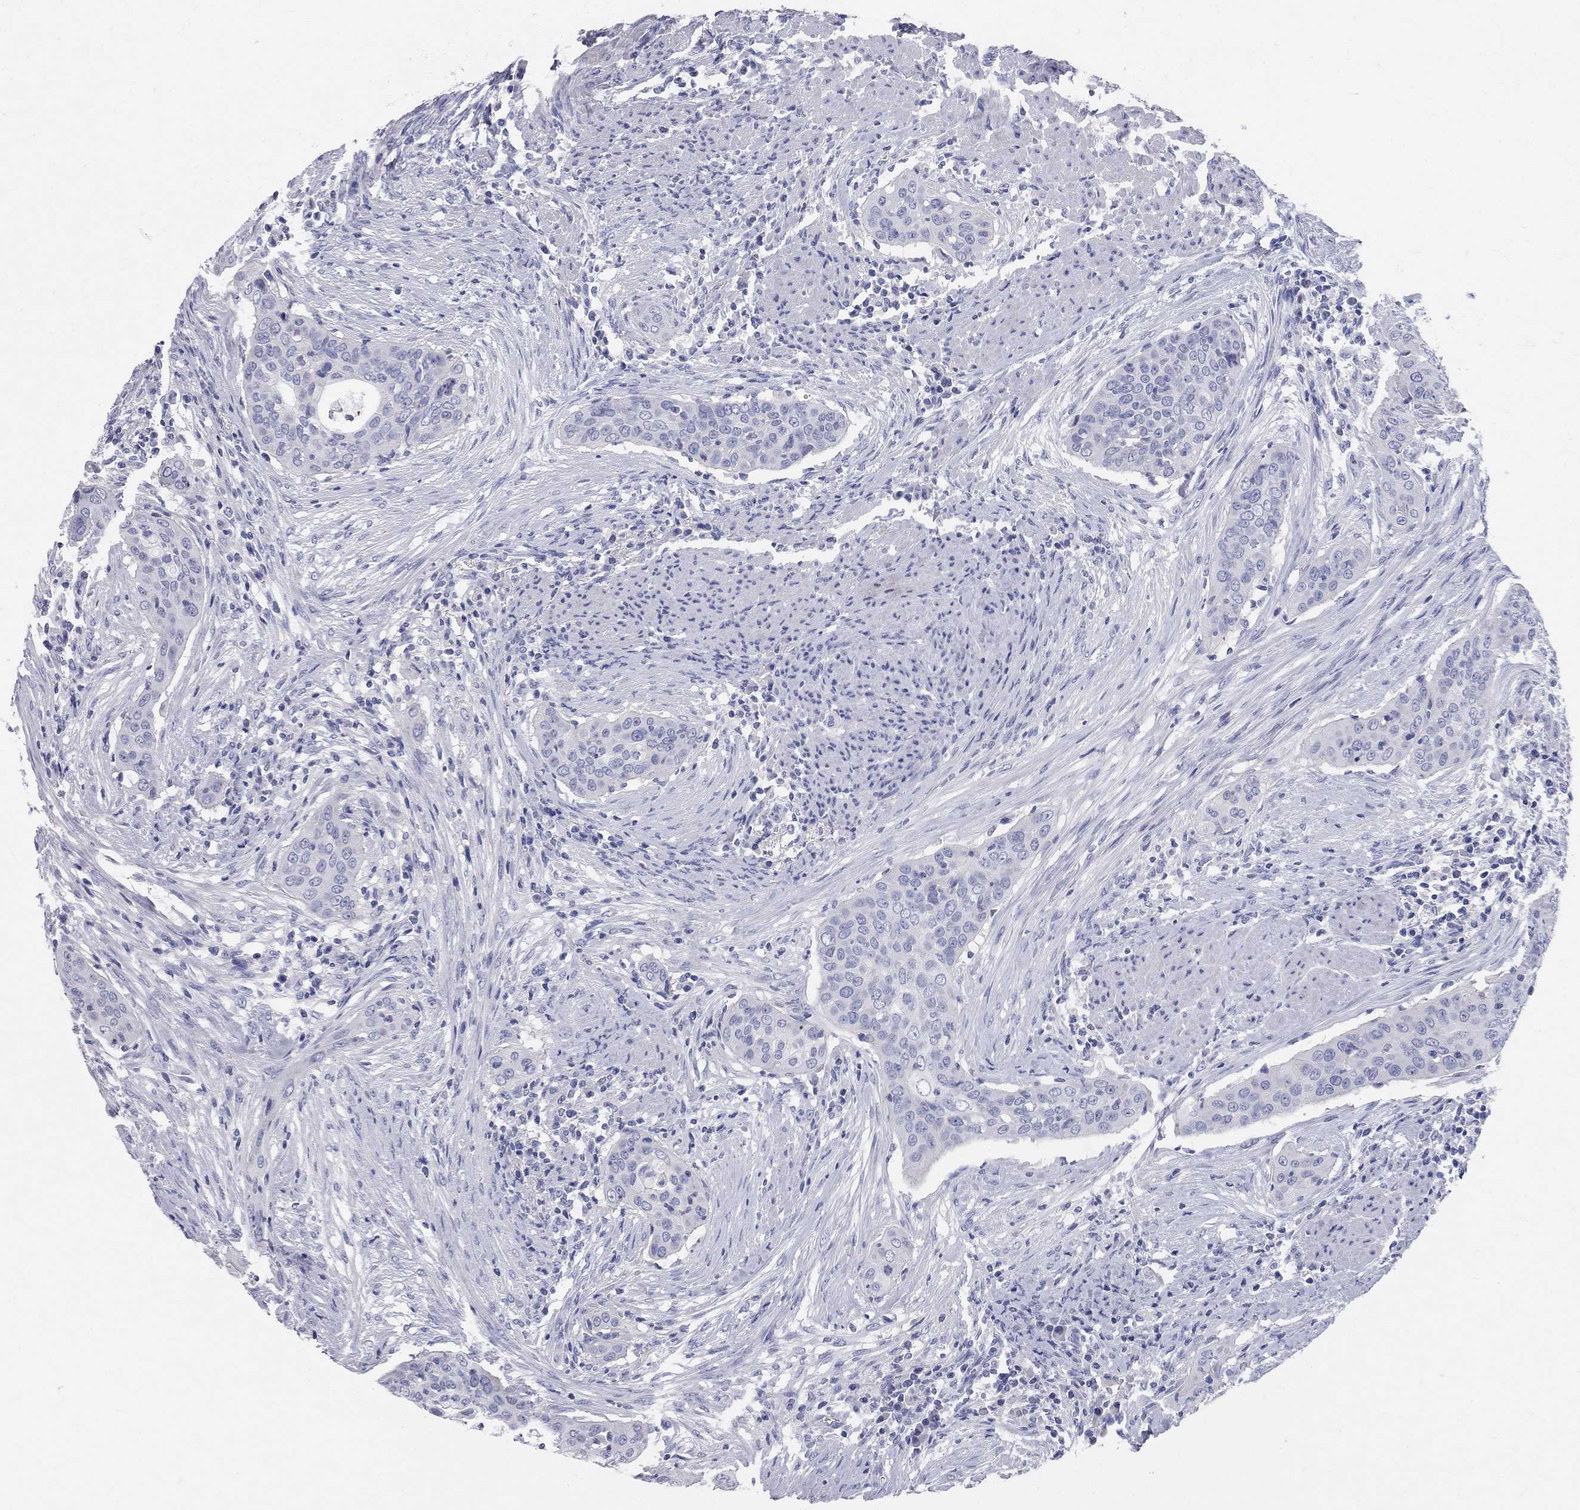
{"staining": {"intensity": "negative", "quantity": "none", "location": "none"}, "tissue": "urothelial cancer", "cell_type": "Tumor cells", "image_type": "cancer", "snomed": [{"axis": "morphology", "description": "Urothelial carcinoma, High grade"}, {"axis": "topography", "description": "Urinary bladder"}], "caption": "Photomicrograph shows no protein staining in tumor cells of urothelial cancer tissue.", "gene": "AOX1", "patient": {"sex": "male", "age": 82}}